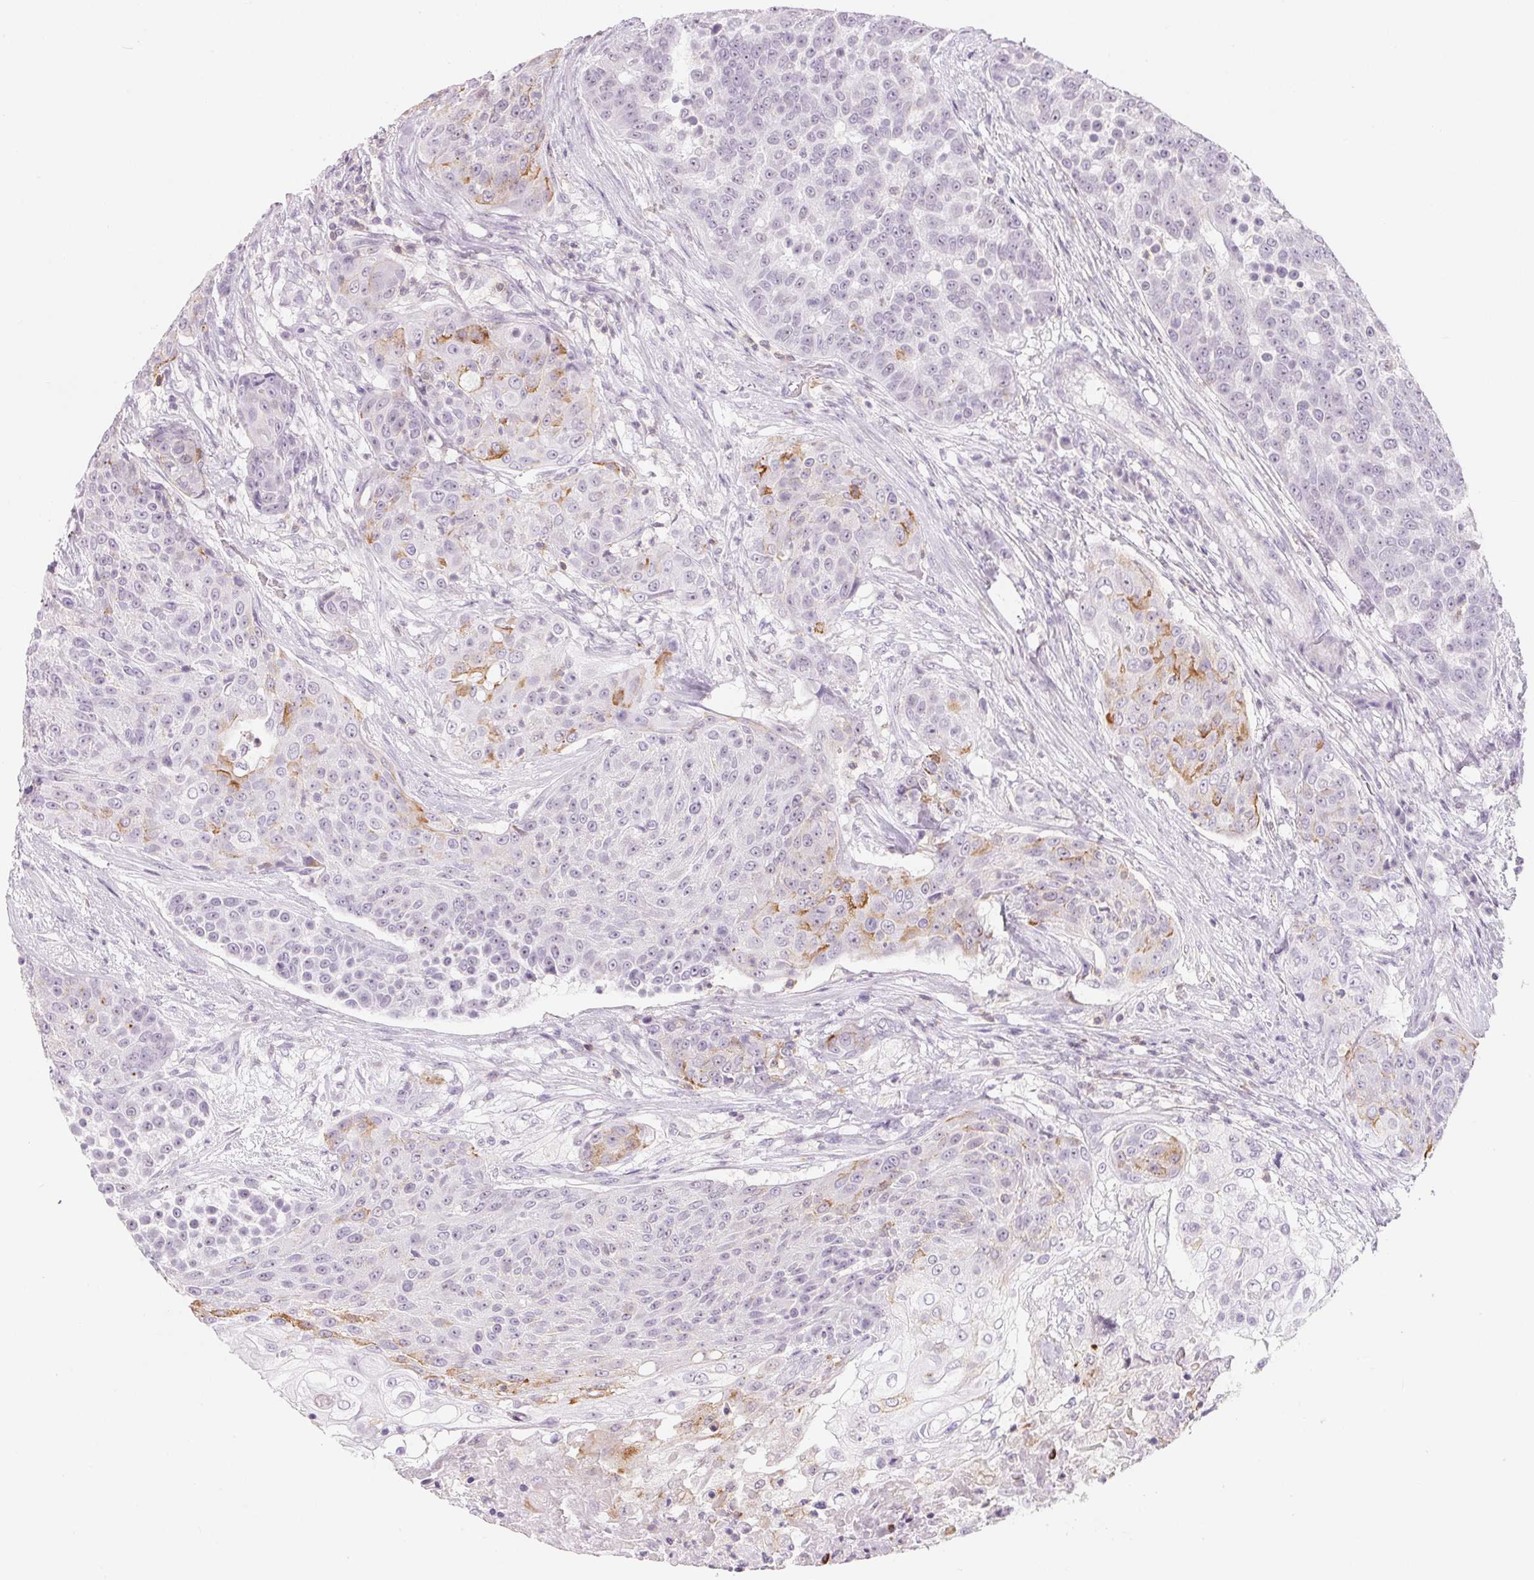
{"staining": {"intensity": "moderate", "quantity": "<25%", "location": "cytoplasmic/membranous"}, "tissue": "urothelial cancer", "cell_type": "Tumor cells", "image_type": "cancer", "snomed": [{"axis": "morphology", "description": "Urothelial carcinoma, High grade"}, {"axis": "topography", "description": "Urinary bladder"}], "caption": "Immunohistochemistry of high-grade urothelial carcinoma demonstrates low levels of moderate cytoplasmic/membranous positivity in approximately <25% of tumor cells.", "gene": "CD69", "patient": {"sex": "female", "age": 63}}